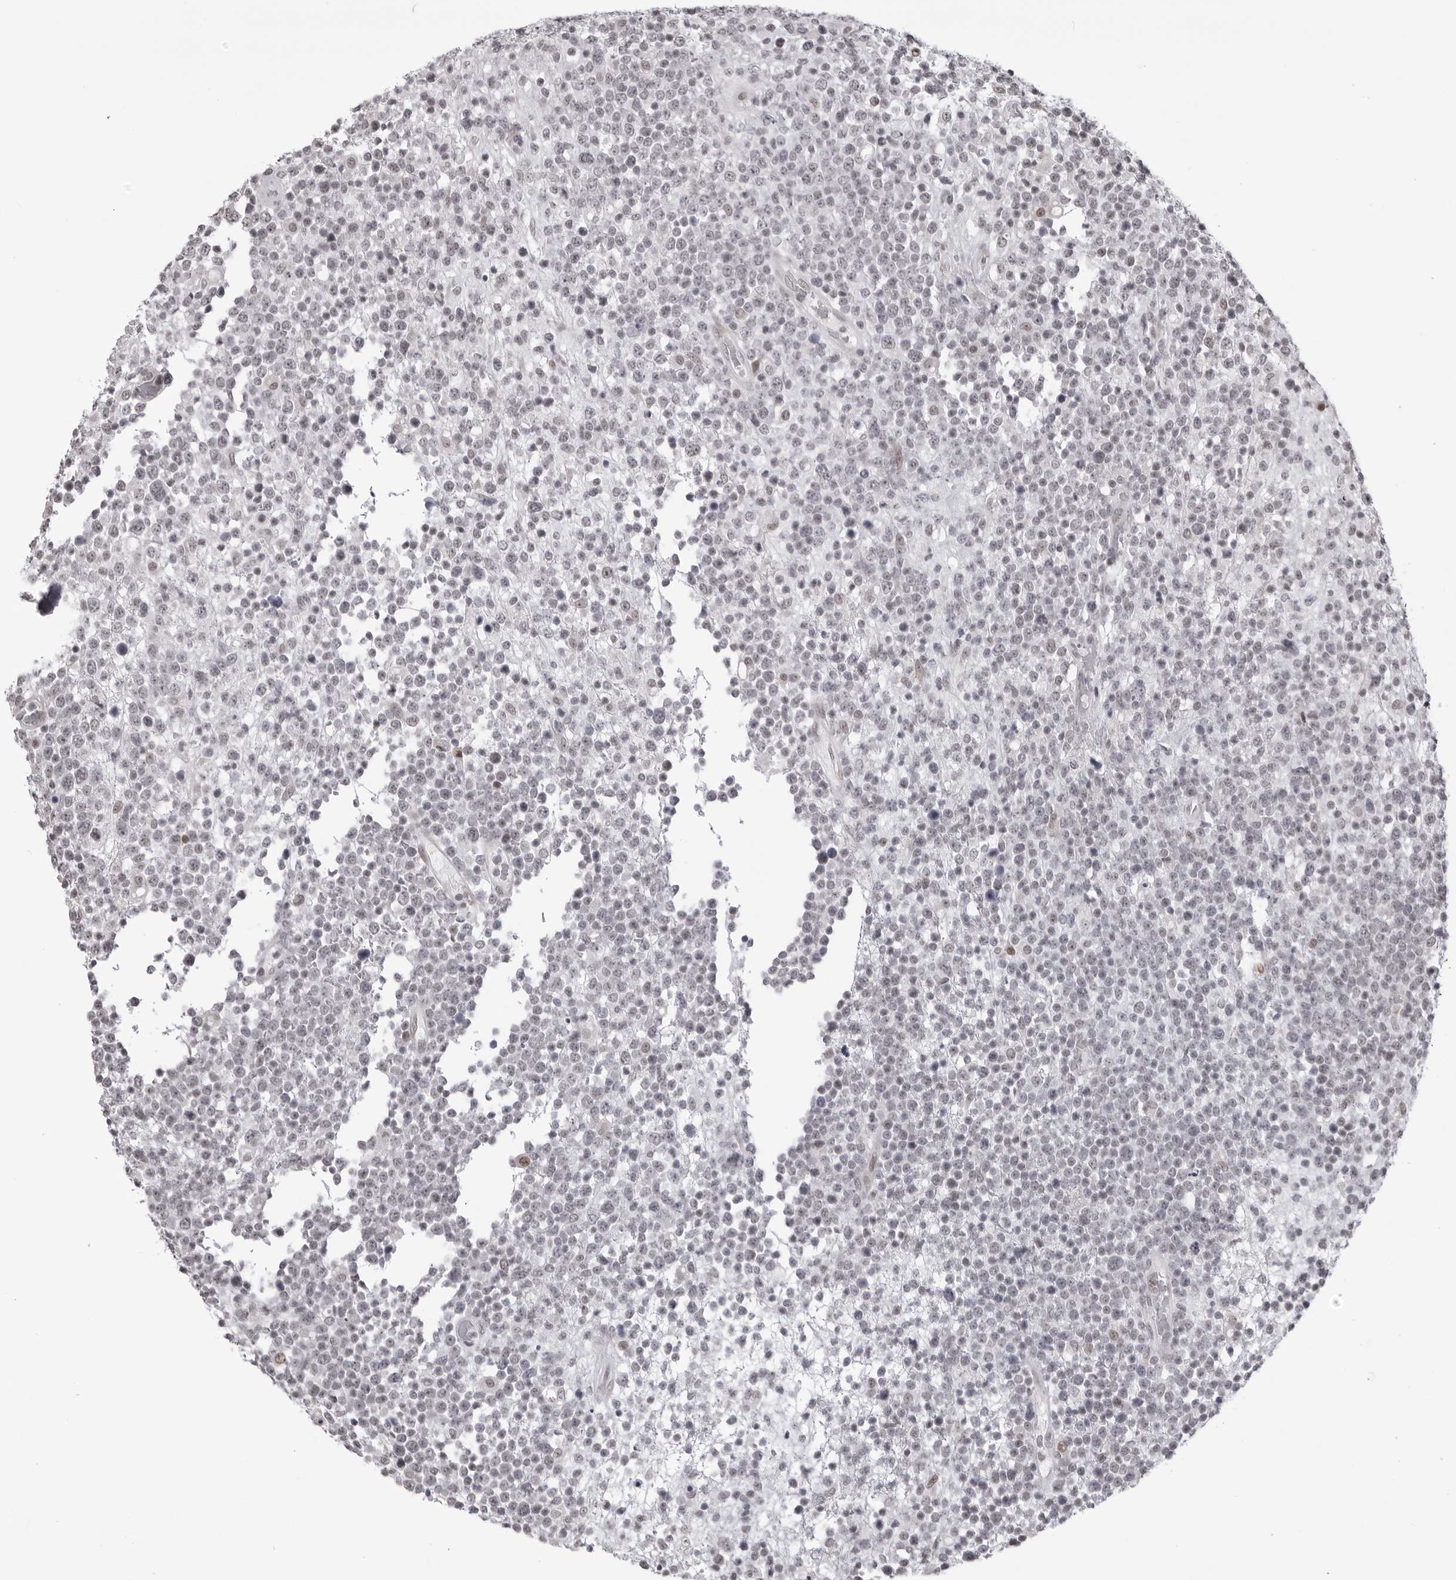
{"staining": {"intensity": "negative", "quantity": "none", "location": "none"}, "tissue": "lymphoma", "cell_type": "Tumor cells", "image_type": "cancer", "snomed": [{"axis": "morphology", "description": "Malignant lymphoma, non-Hodgkin's type, High grade"}, {"axis": "topography", "description": "Colon"}], "caption": "Histopathology image shows no protein positivity in tumor cells of lymphoma tissue. The staining is performed using DAB brown chromogen with nuclei counter-stained in using hematoxylin.", "gene": "PHF3", "patient": {"sex": "female", "age": 53}}